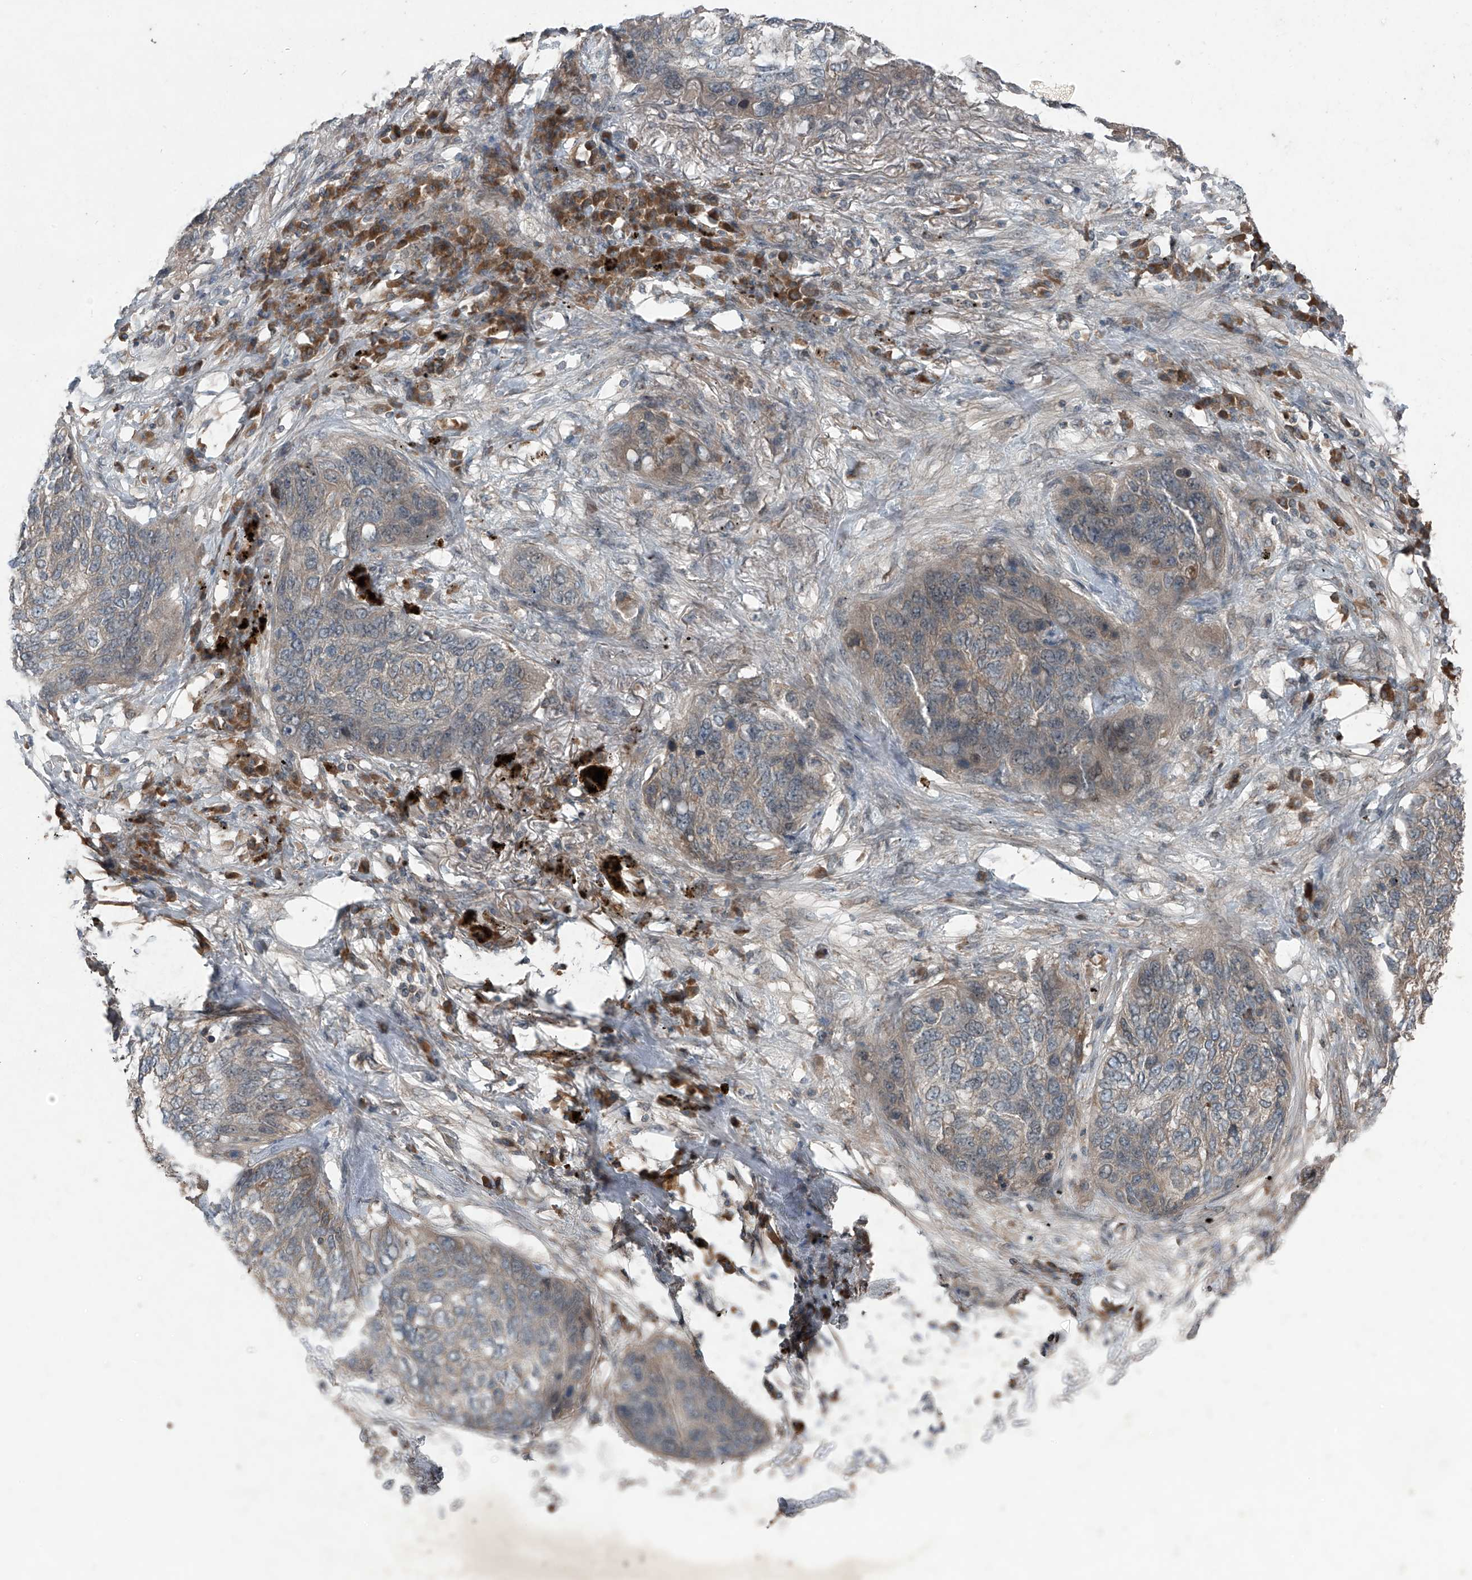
{"staining": {"intensity": "weak", "quantity": "<25%", "location": "cytoplasmic/membranous"}, "tissue": "lung cancer", "cell_type": "Tumor cells", "image_type": "cancer", "snomed": [{"axis": "morphology", "description": "Squamous cell carcinoma, NOS"}, {"axis": "topography", "description": "Lung"}], "caption": "High magnification brightfield microscopy of lung squamous cell carcinoma stained with DAB (3,3'-diaminobenzidine) (brown) and counterstained with hematoxylin (blue): tumor cells show no significant expression.", "gene": "FOXRED2", "patient": {"sex": "female", "age": 63}}